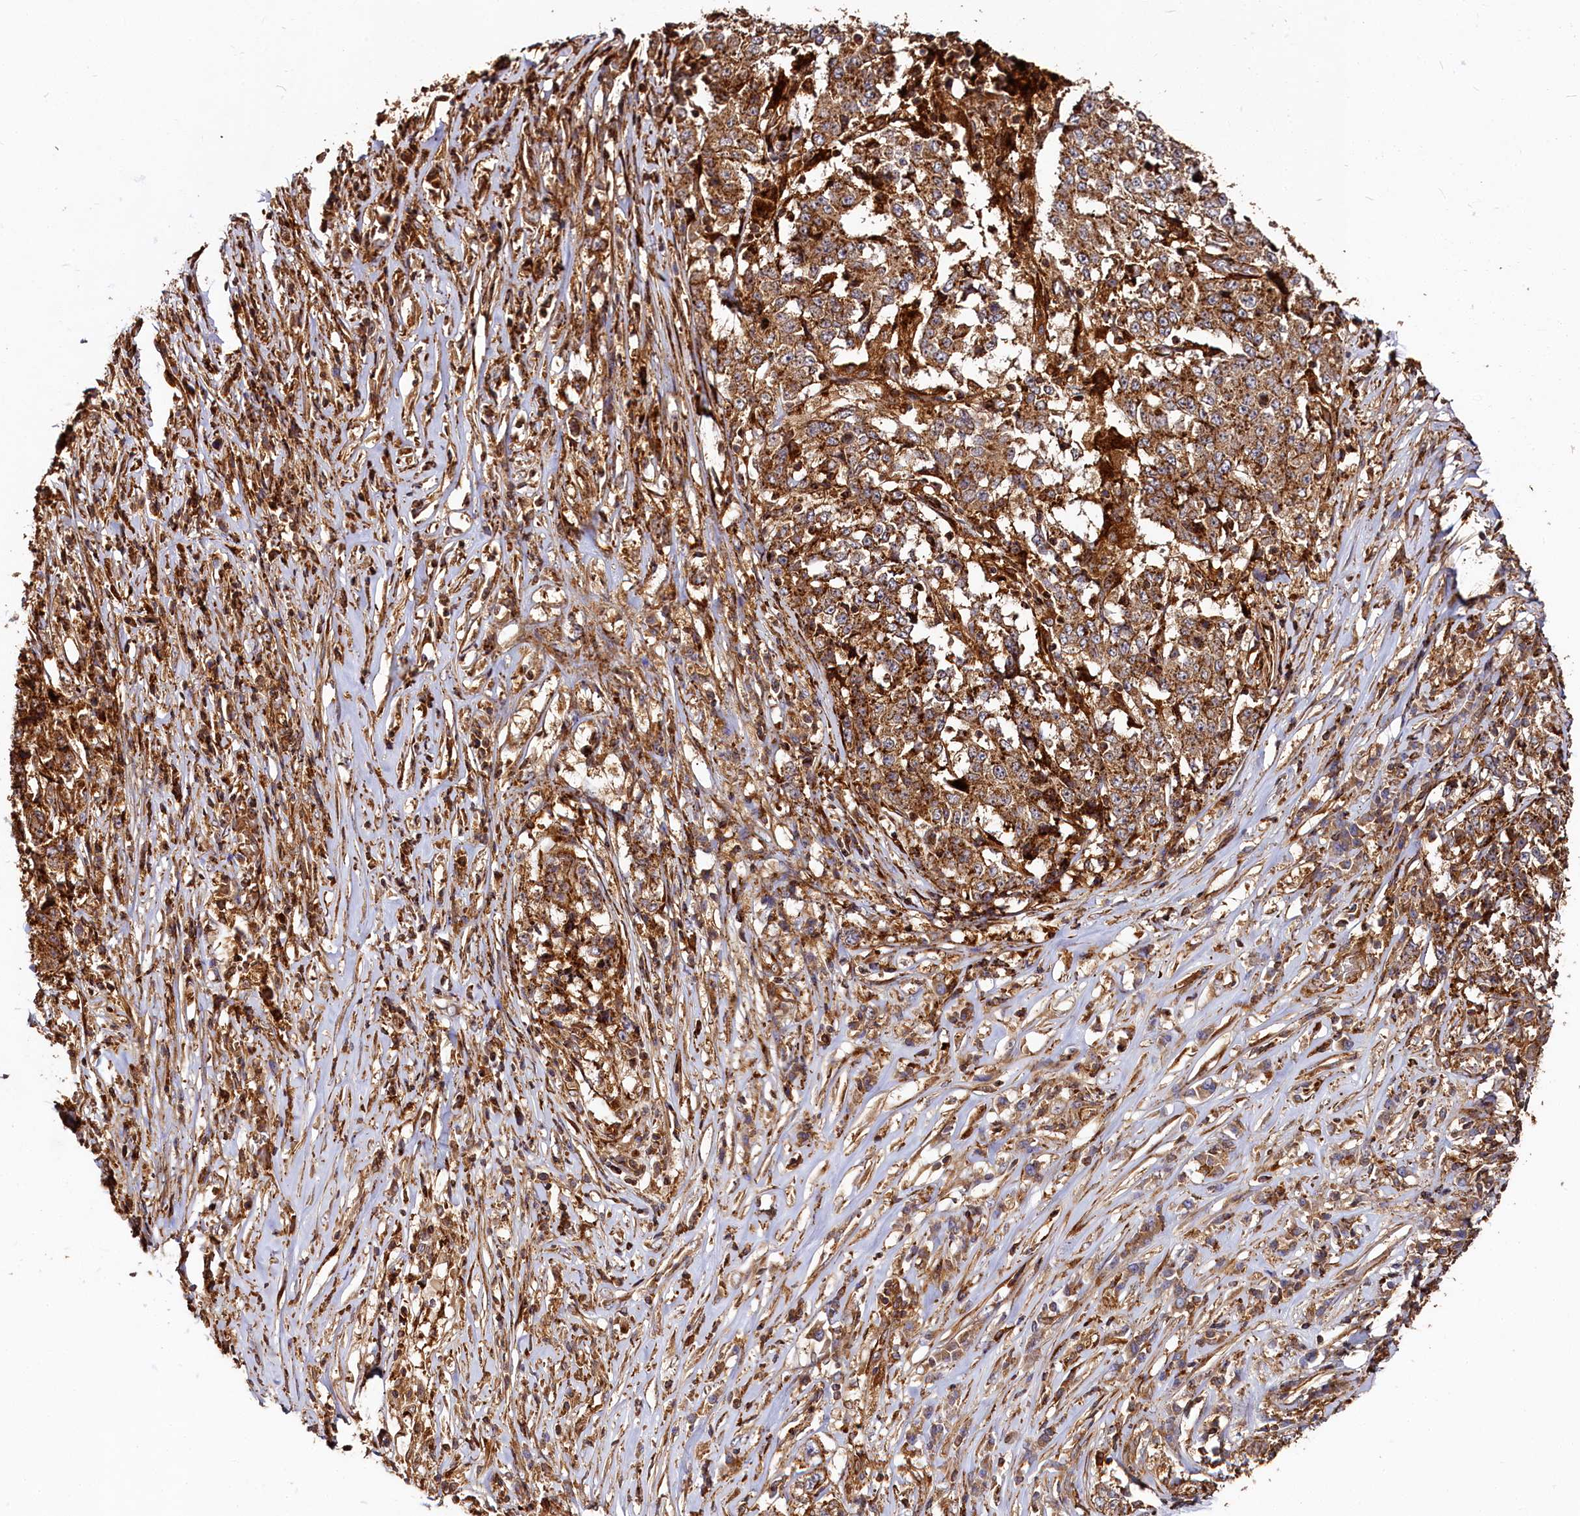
{"staining": {"intensity": "moderate", "quantity": ">75%", "location": "cytoplasmic/membranous"}, "tissue": "stomach cancer", "cell_type": "Tumor cells", "image_type": "cancer", "snomed": [{"axis": "morphology", "description": "Adenocarcinoma, NOS"}, {"axis": "topography", "description": "Stomach"}], "caption": "Protein analysis of stomach cancer (adenocarcinoma) tissue shows moderate cytoplasmic/membranous positivity in approximately >75% of tumor cells.", "gene": "WDR73", "patient": {"sex": "male", "age": 59}}